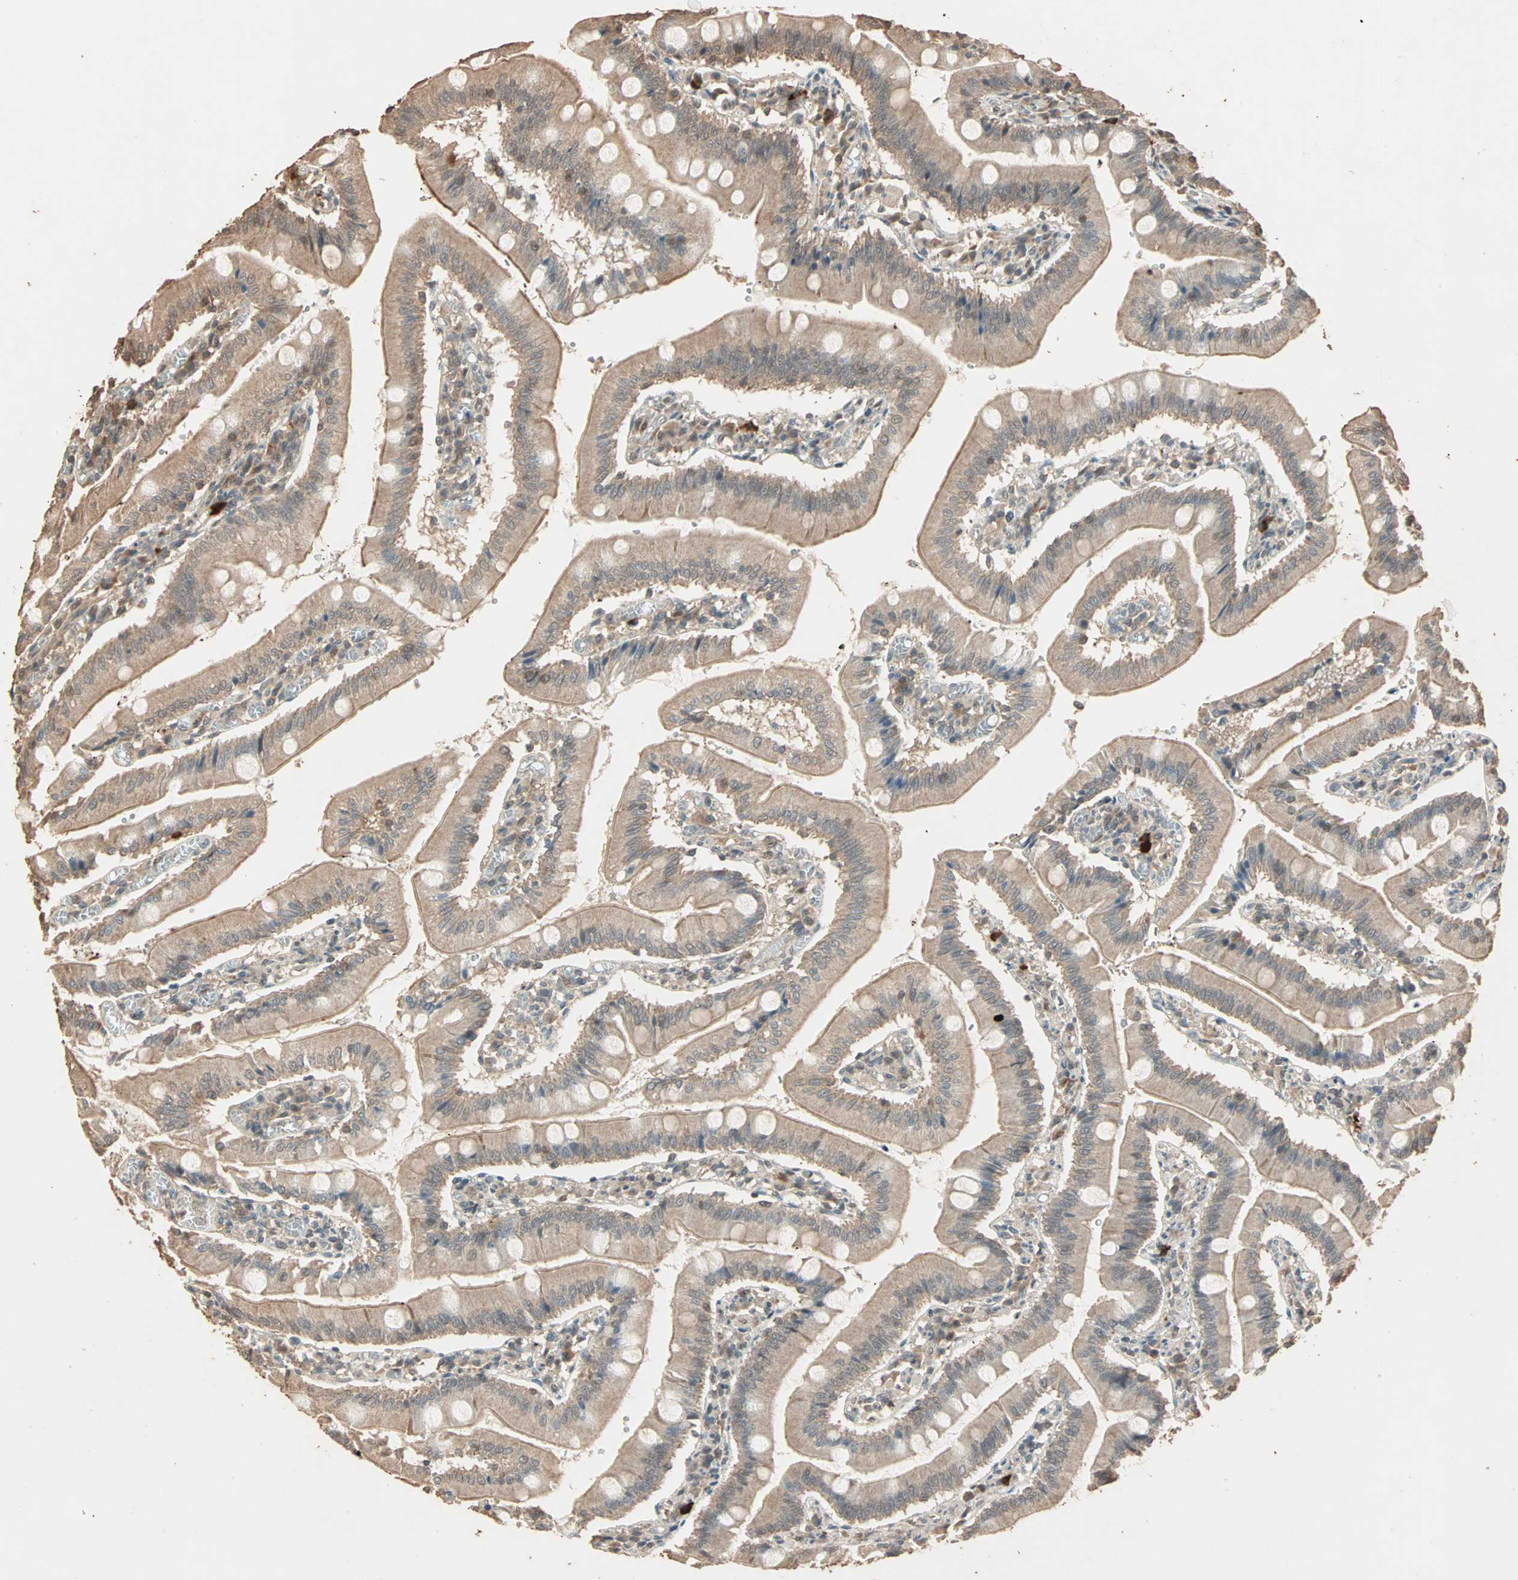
{"staining": {"intensity": "strong", "quantity": ">75%", "location": "cytoplasmic/membranous,nuclear"}, "tissue": "small intestine", "cell_type": "Glandular cells", "image_type": "normal", "snomed": [{"axis": "morphology", "description": "Normal tissue, NOS"}, {"axis": "topography", "description": "Small intestine"}], "caption": "Glandular cells reveal high levels of strong cytoplasmic/membranous,nuclear expression in approximately >75% of cells in normal small intestine. Using DAB (brown) and hematoxylin (blue) stains, captured at high magnification using brightfield microscopy.", "gene": "ZBTB33", "patient": {"sex": "male", "age": 71}}